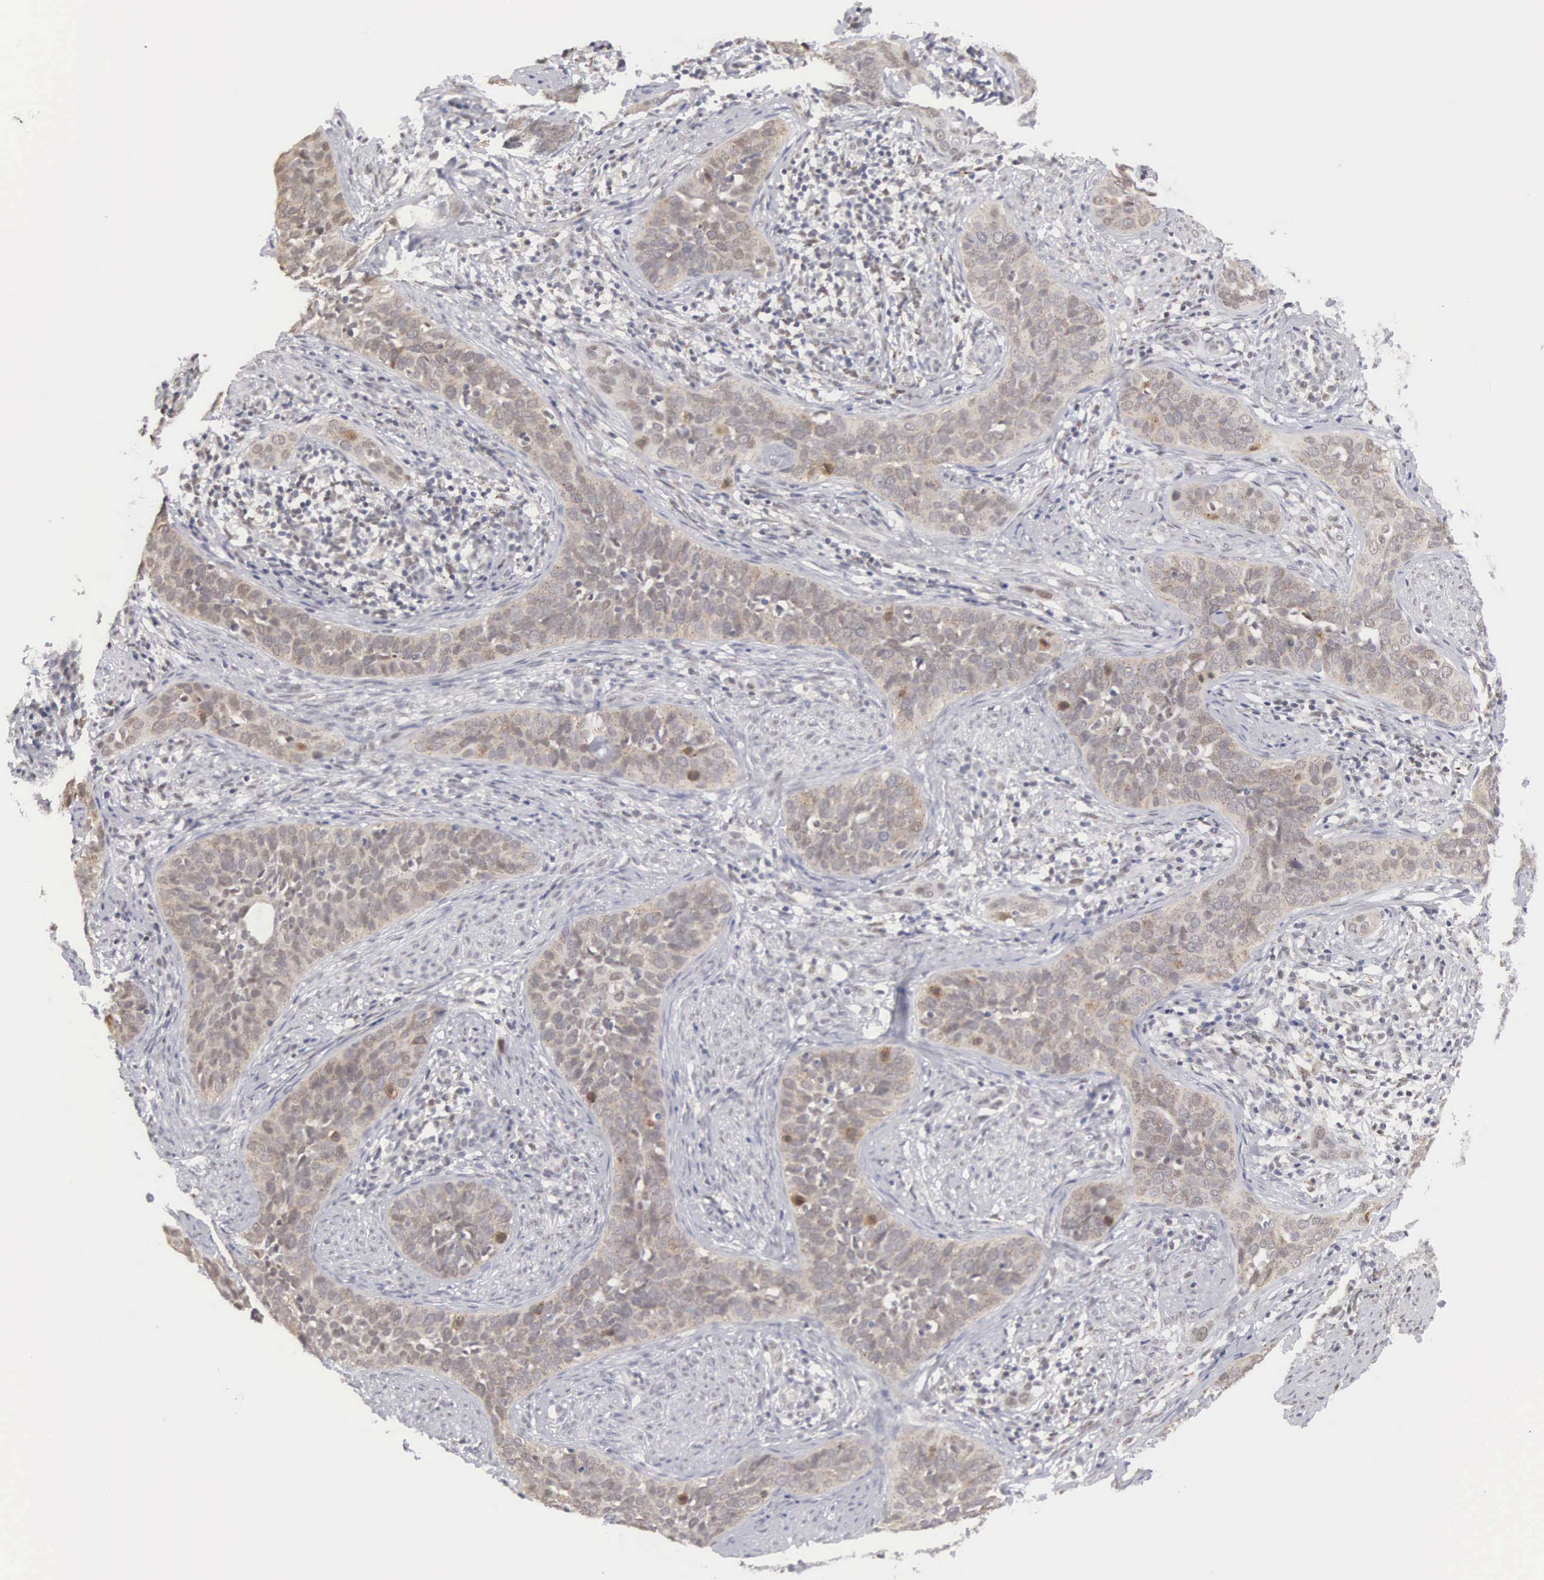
{"staining": {"intensity": "weak", "quantity": ">75%", "location": "cytoplasmic/membranous"}, "tissue": "cervical cancer", "cell_type": "Tumor cells", "image_type": "cancer", "snomed": [{"axis": "morphology", "description": "Squamous cell carcinoma, NOS"}, {"axis": "topography", "description": "Cervix"}], "caption": "Protein analysis of cervical cancer (squamous cell carcinoma) tissue displays weak cytoplasmic/membranous positivity in about >75% of tumor cells.", "gene": "MNAT1", "patient": {"sex": "female", "age": 31}}